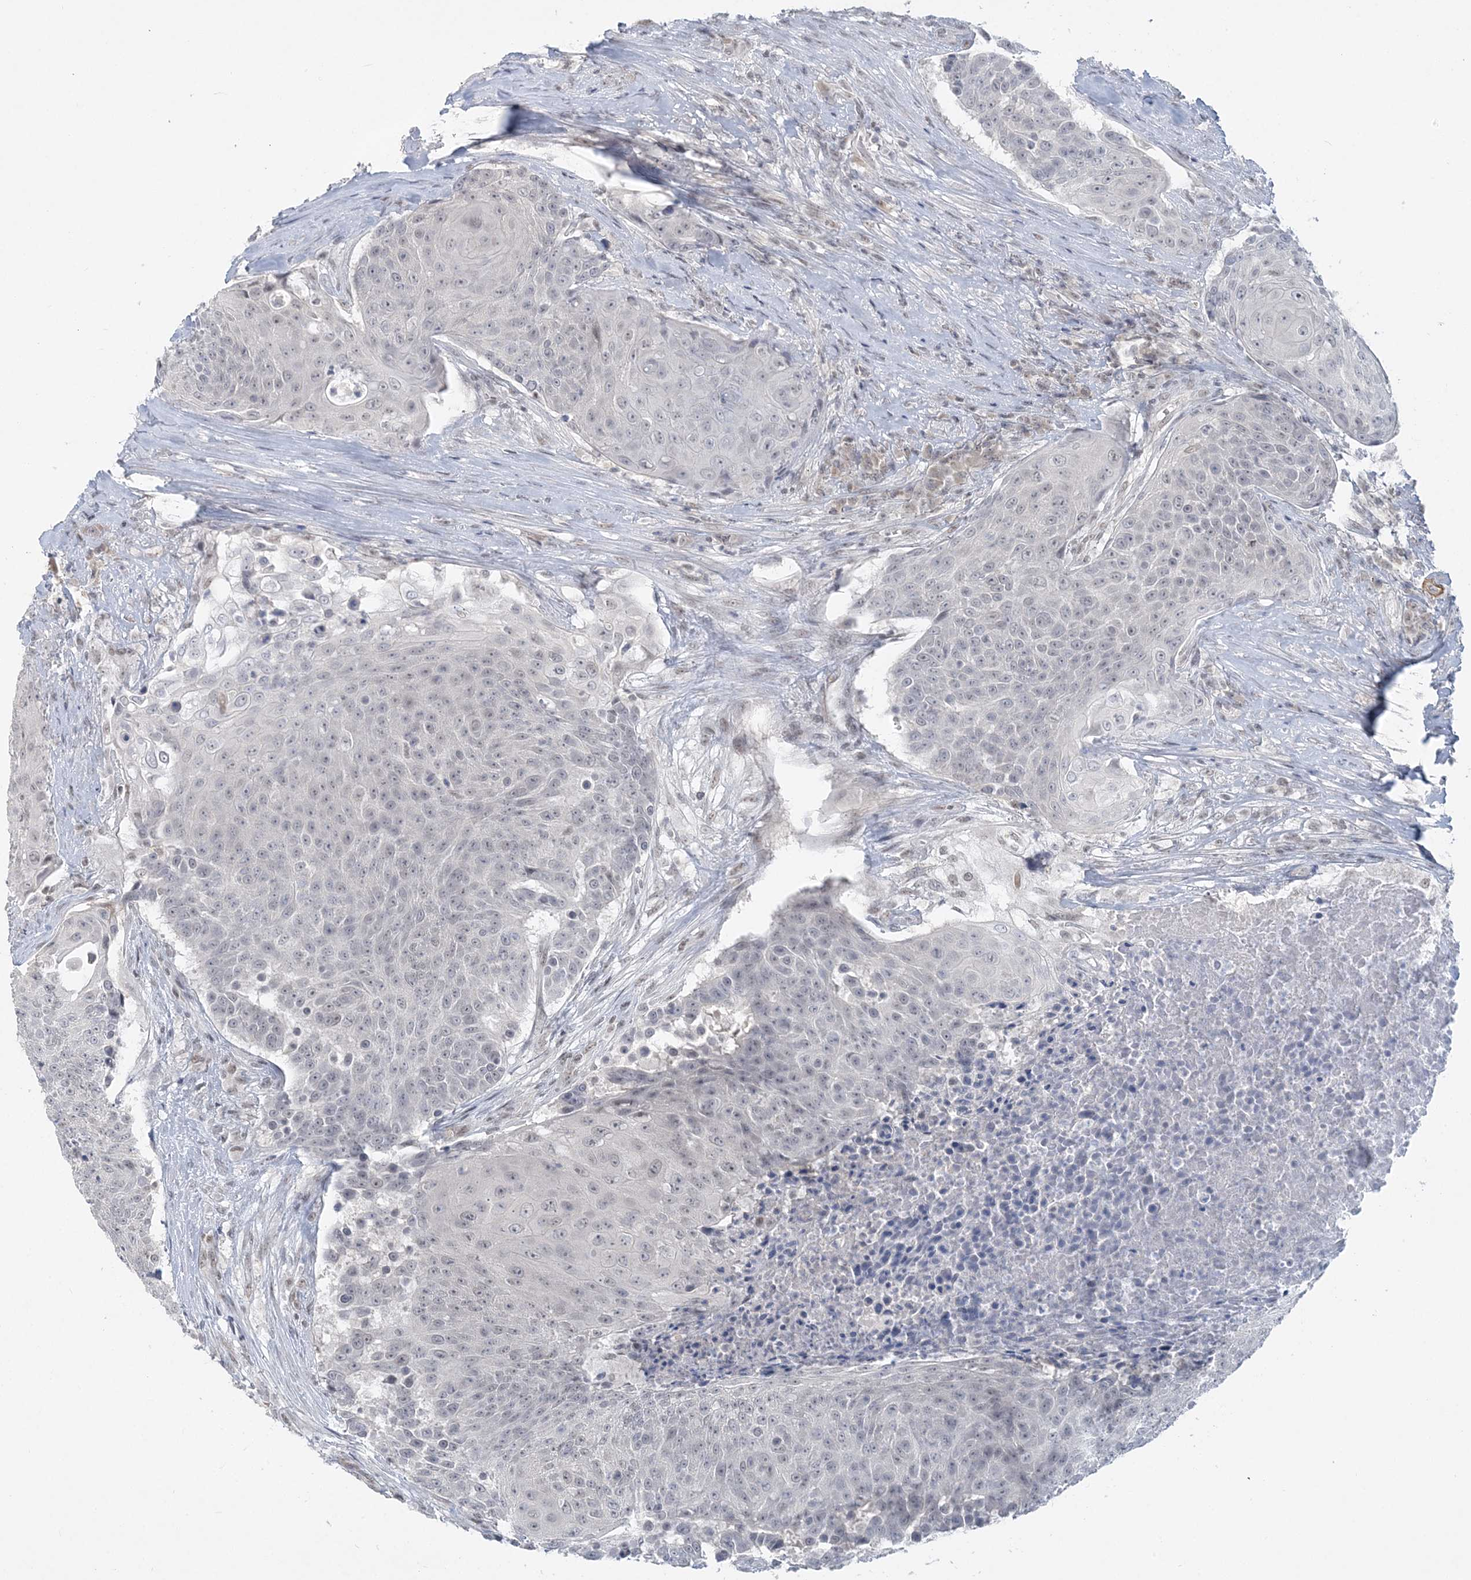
{"staining": {"intensity": "weak", "quantity": "<25%", "location": "nuclear"}, "tissue": "urothelial cancer", "cell_type": "Tumor cells", "image_type": "cancer", "snomed": [{"axis": "morphology", "description": "Urothelial carcinoma, High grade"}, {"axis": "topography", "description": "Urinary bladder"}], "caption": "Tumor cells show no significant protein expression in urothelial carcinoma (high-grade).", "gene": "KMT2D", "patient": {"sex": "female", "age": 63}}